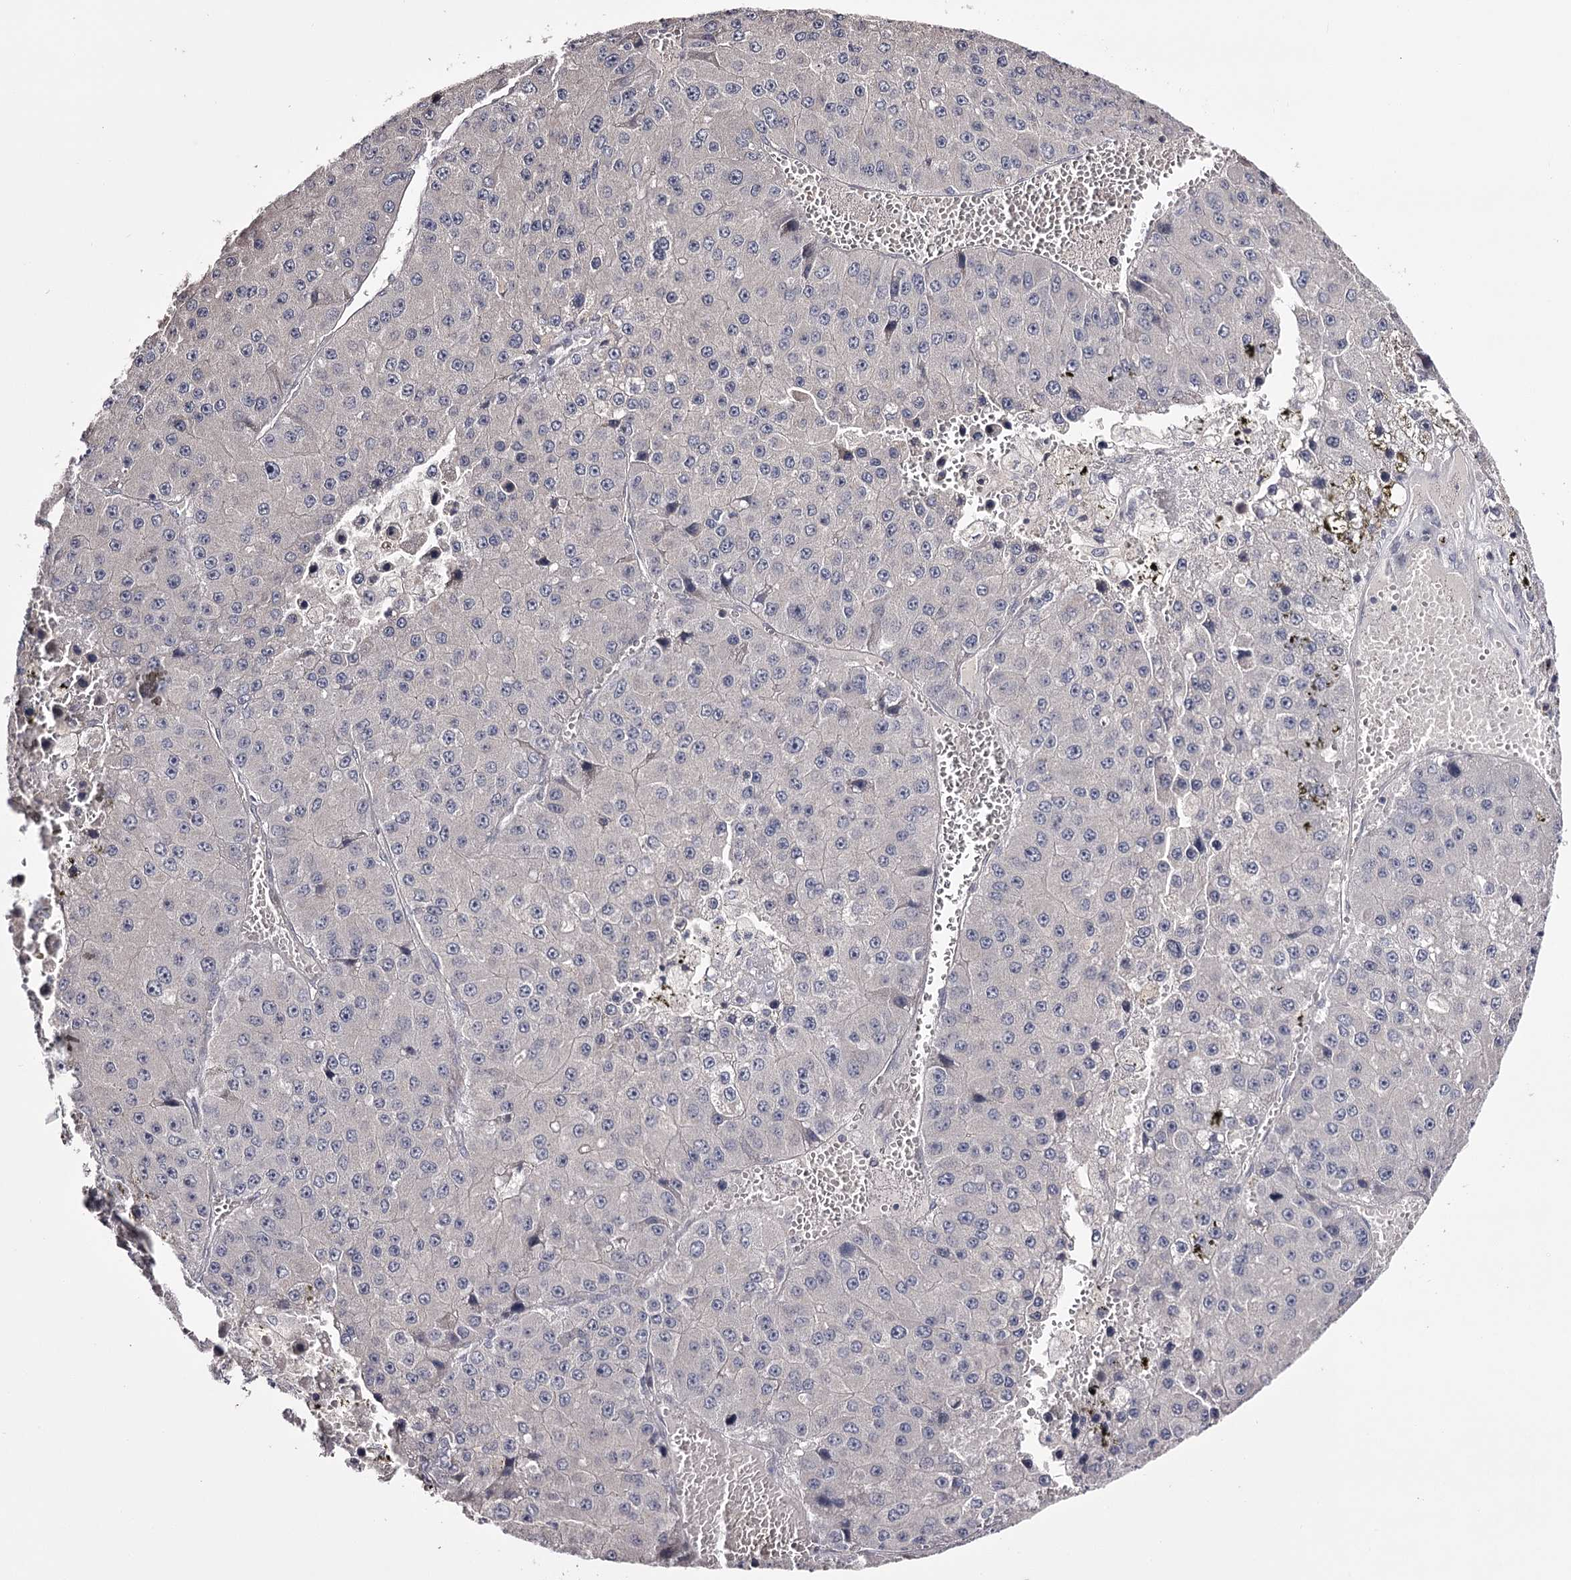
{"staining": {"intensity": "negative", "quantity": "none", "location": "none"}, "tissue": "liver cancer", "cell_type": "Tumor cells", "image_type": "cancer", "snomed": [{"axis": "morphology", "description": "Carcinoma, Hepatocellular, NOS"}, {"axis": "topography", "description": "Liver"}], "caption": "Immunohistochemical staining of human liver hepatocellular carcinoma displays no significant expression in tumor cells.", "gene": "PRM2", "patient": {"sex": "female", "age": 73}}